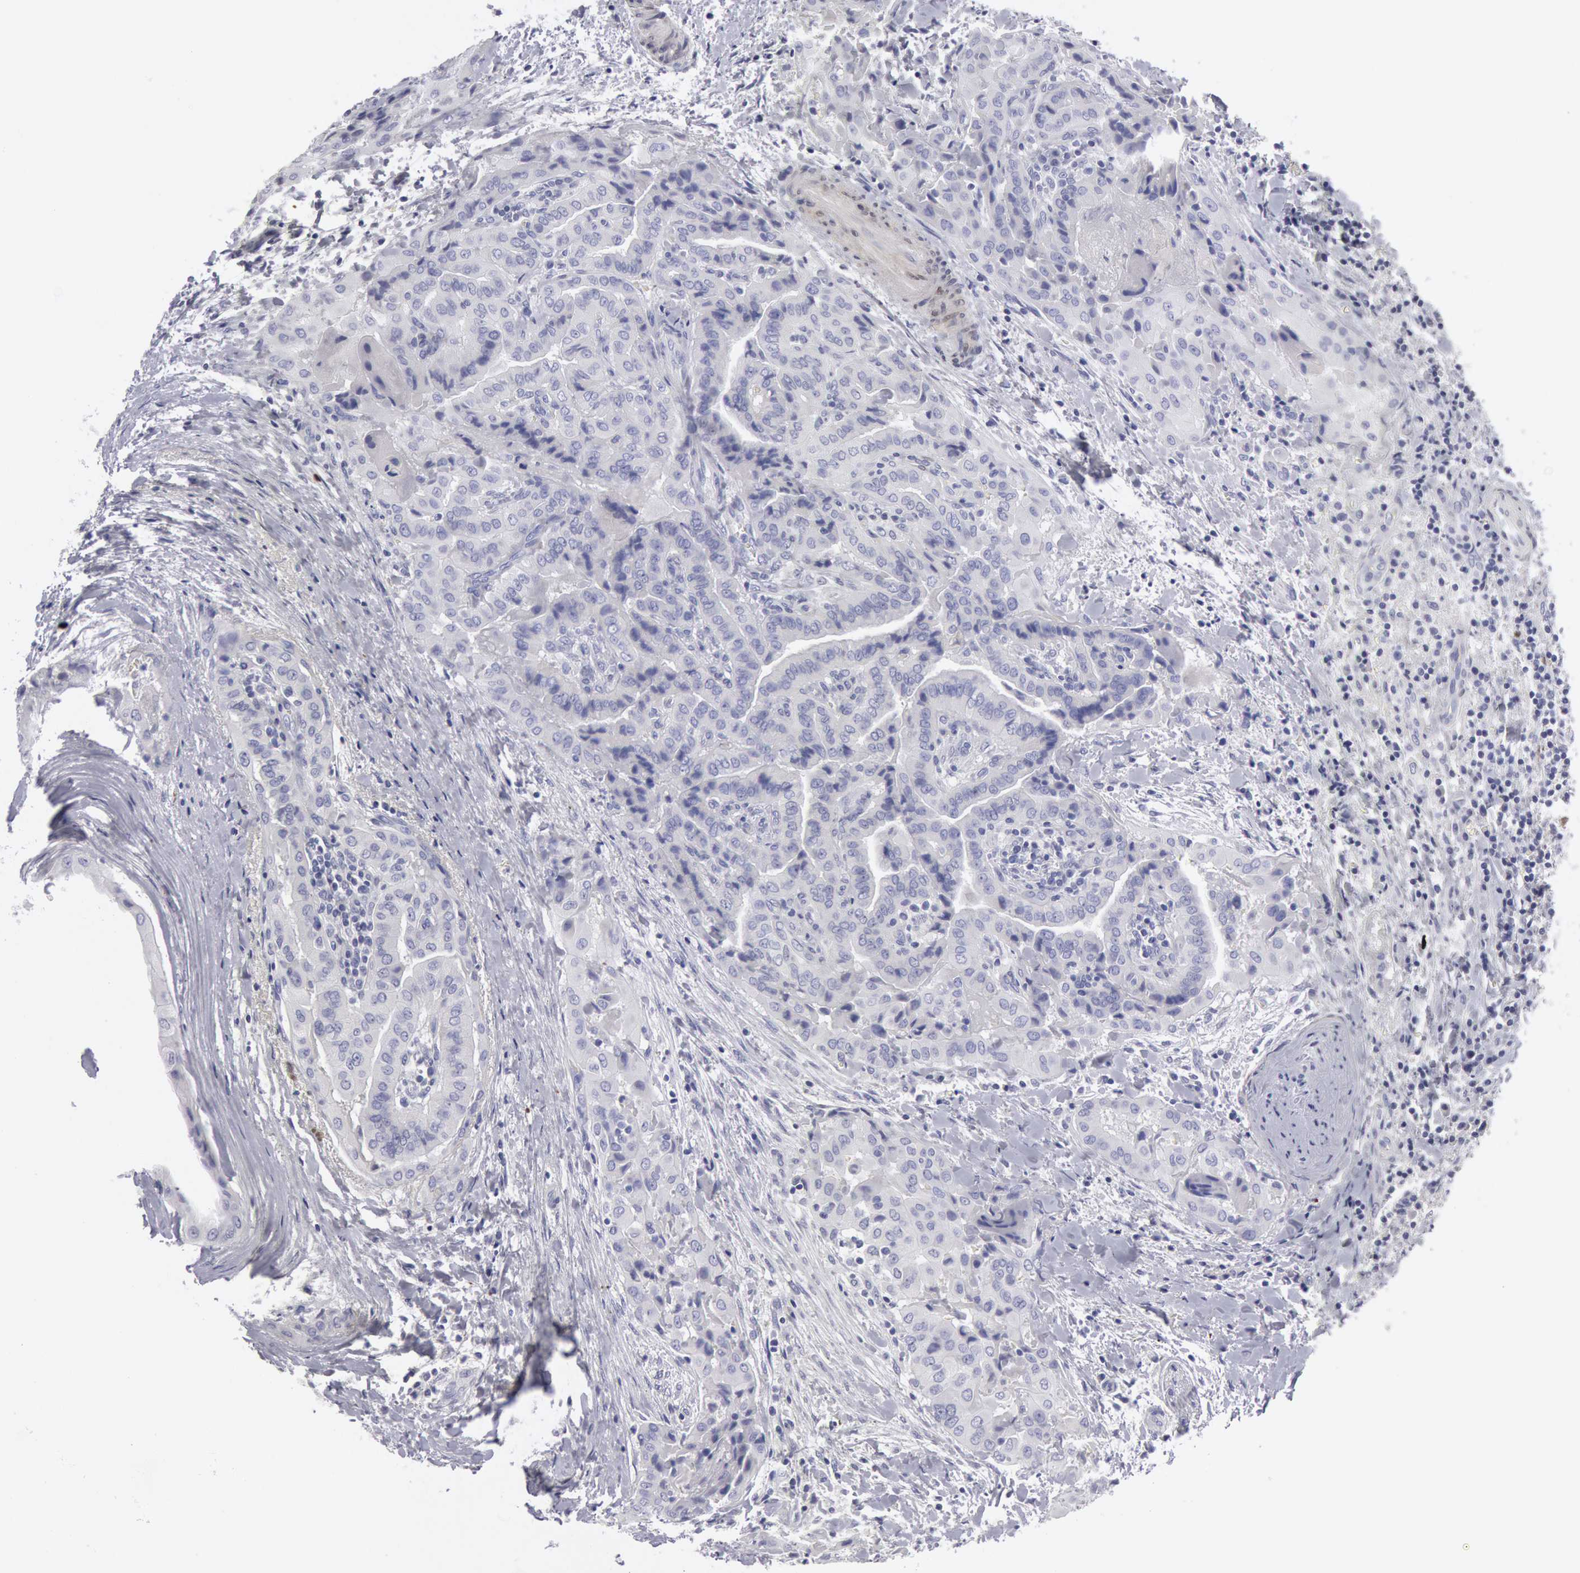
{"staining": {"intensity": "negative", "quantity": "none", "location": "none"}, "tissue": "thyroid cancer", "cell_type": "Tumor cells", "image_type": "cancer", "snomed": [{"axis": "morphology", "description": "Papillary adenocarcinoma, NOS"}, {"axis": "topography", "description": "Thyroid gland"}], "caption": "This photomicrograph is of papillary adenocarcinoma (thyroid) stained with immunohistochemistry to label a protein in brown with the nuclei are counter-stained blue. There is no expression in tumor cells.", "gene": "FHL1", "patient": {"sex": "female", "age": 71}}